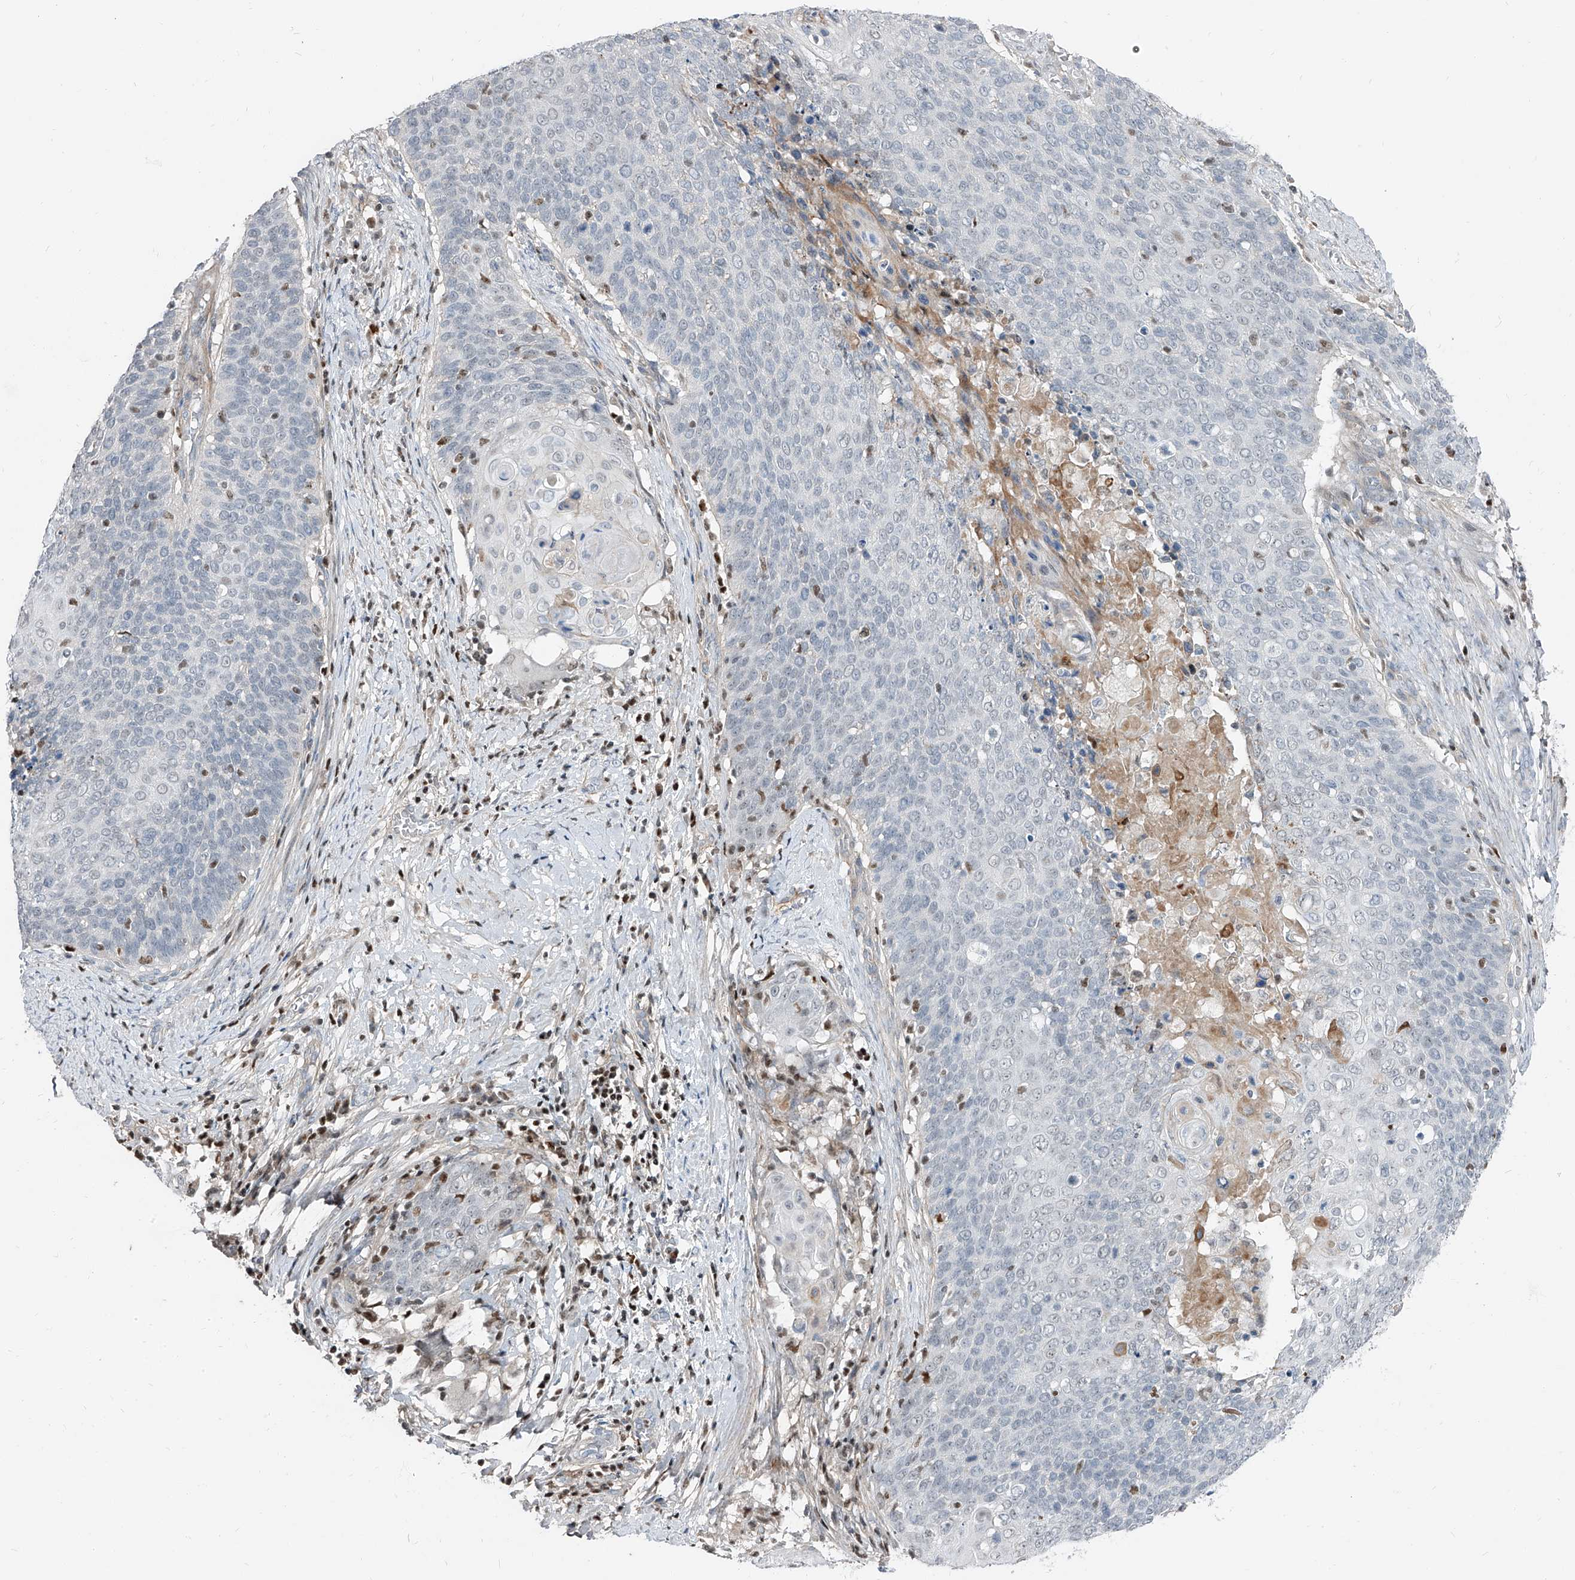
{"staining": {"intensity": "negative", "quantity": "none", "location": "none"}, "tissue": "cervical cancer", "cell_type": "Tumor cells", "image_type": "cancer", "snomed": [{"axis": "morphology", "description": "Squamous cell carcinoma, NOS"}, {"axis": "topography", "description": "Cervix"}], "caption": "This is an IHC photomicrograph of human squamous cell carcinoma (cervical). There is no staining in tumor cells.", "gene": "HOXA3", "patient": {"sex": "female", "age": 39}}